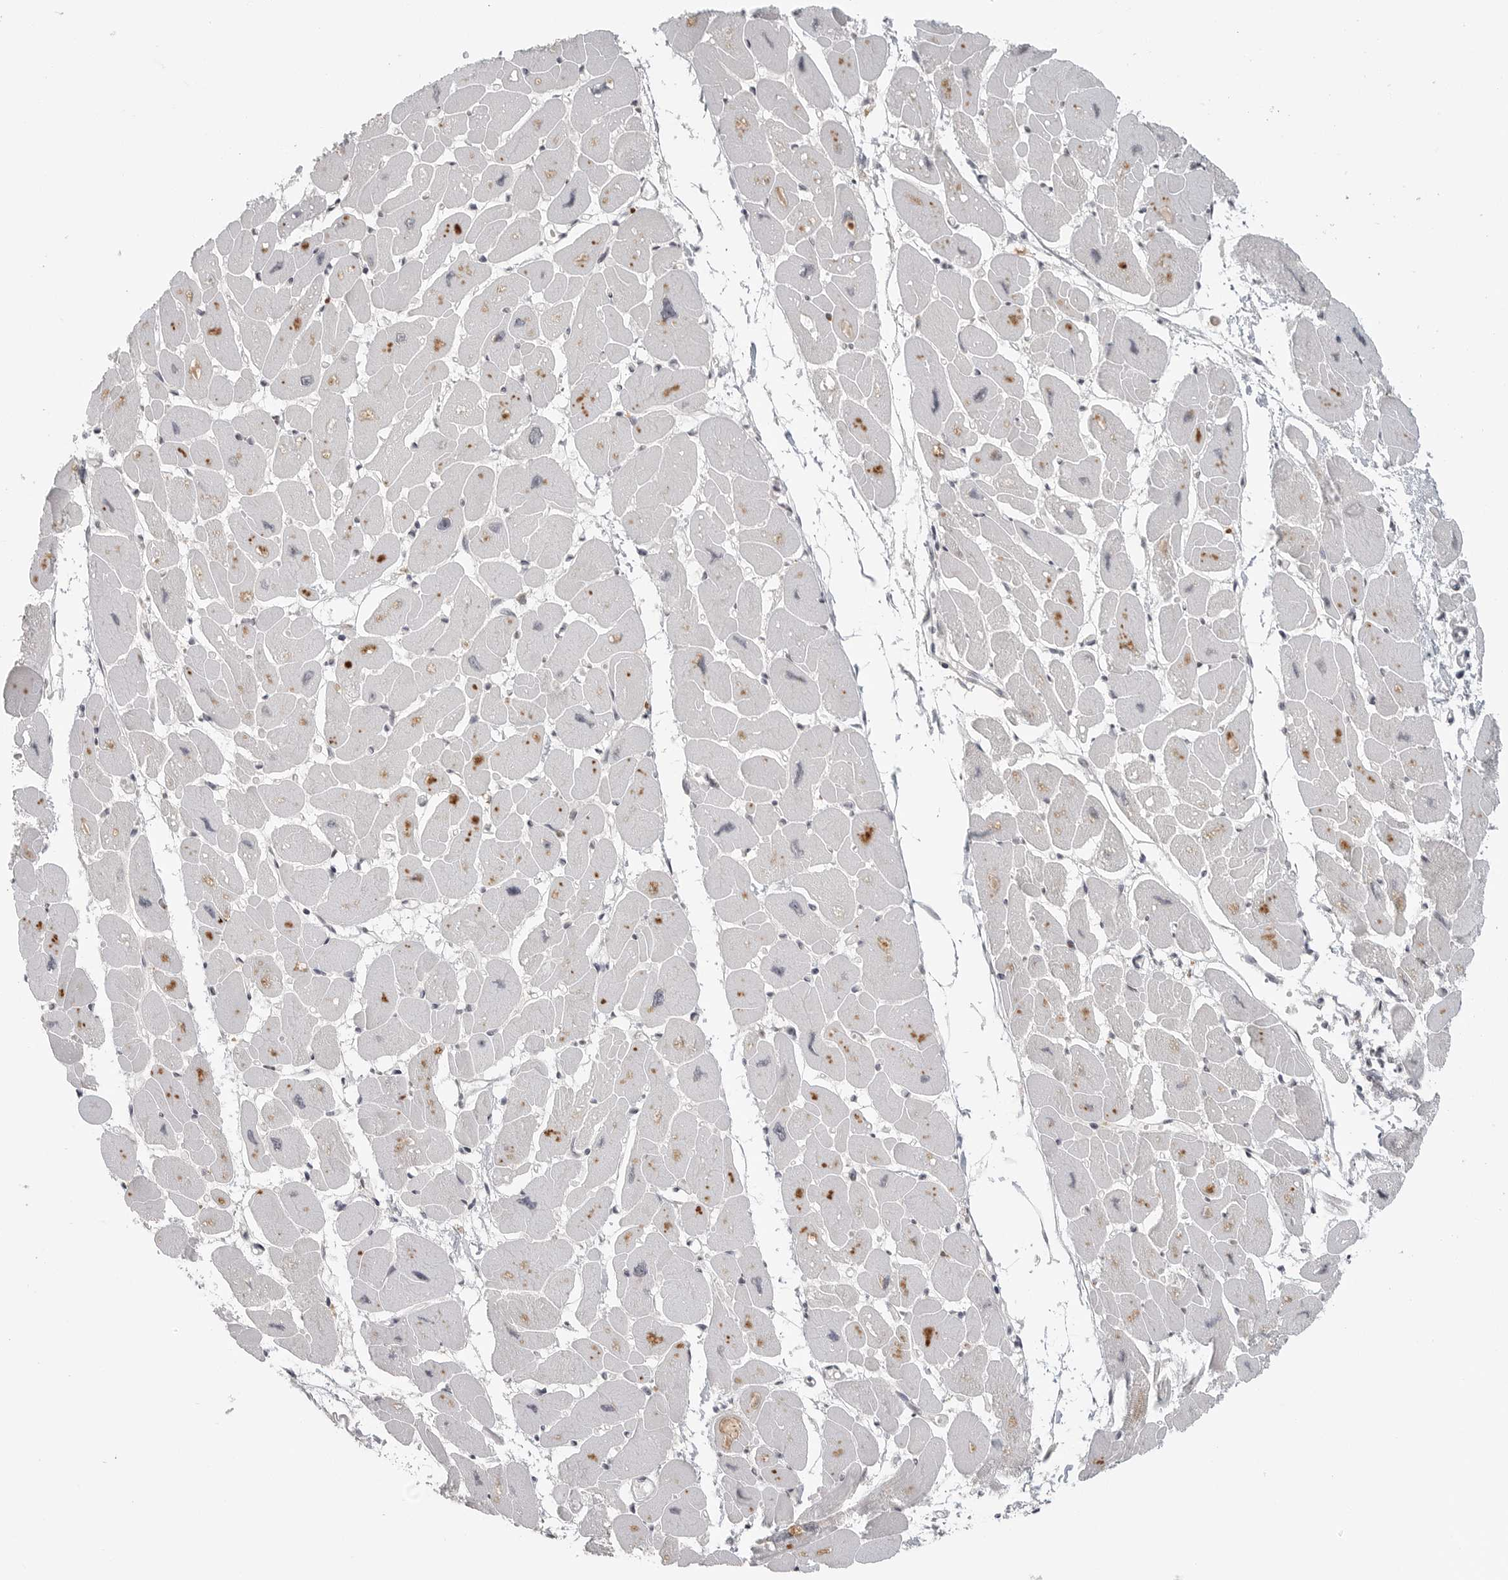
{"staining": {"intensity": "moderate", "quantity": "<25%", "location": "cytoplasmic/membranous"}, "tissue": "heart muscle", "cell_type": "Cardiomyocytes", "image_type": "normal", "snomed": [{"axis": "morphology", "description": "Normal tissue, NOS"}, {"axis": "topography", "description": "Heart"}], "caption": "Cardiomyocytes demonstrate moderate cytoplasmic/membranous staining in about <25% of cells in benign heart muscle. The staining is performed using DAB brown chromogen to label protein expression. The nuclei are counter-stained blue using hematoxylin.", "gene": "SH3KBP1", "patient": {"sex": "female", "age": 54}}